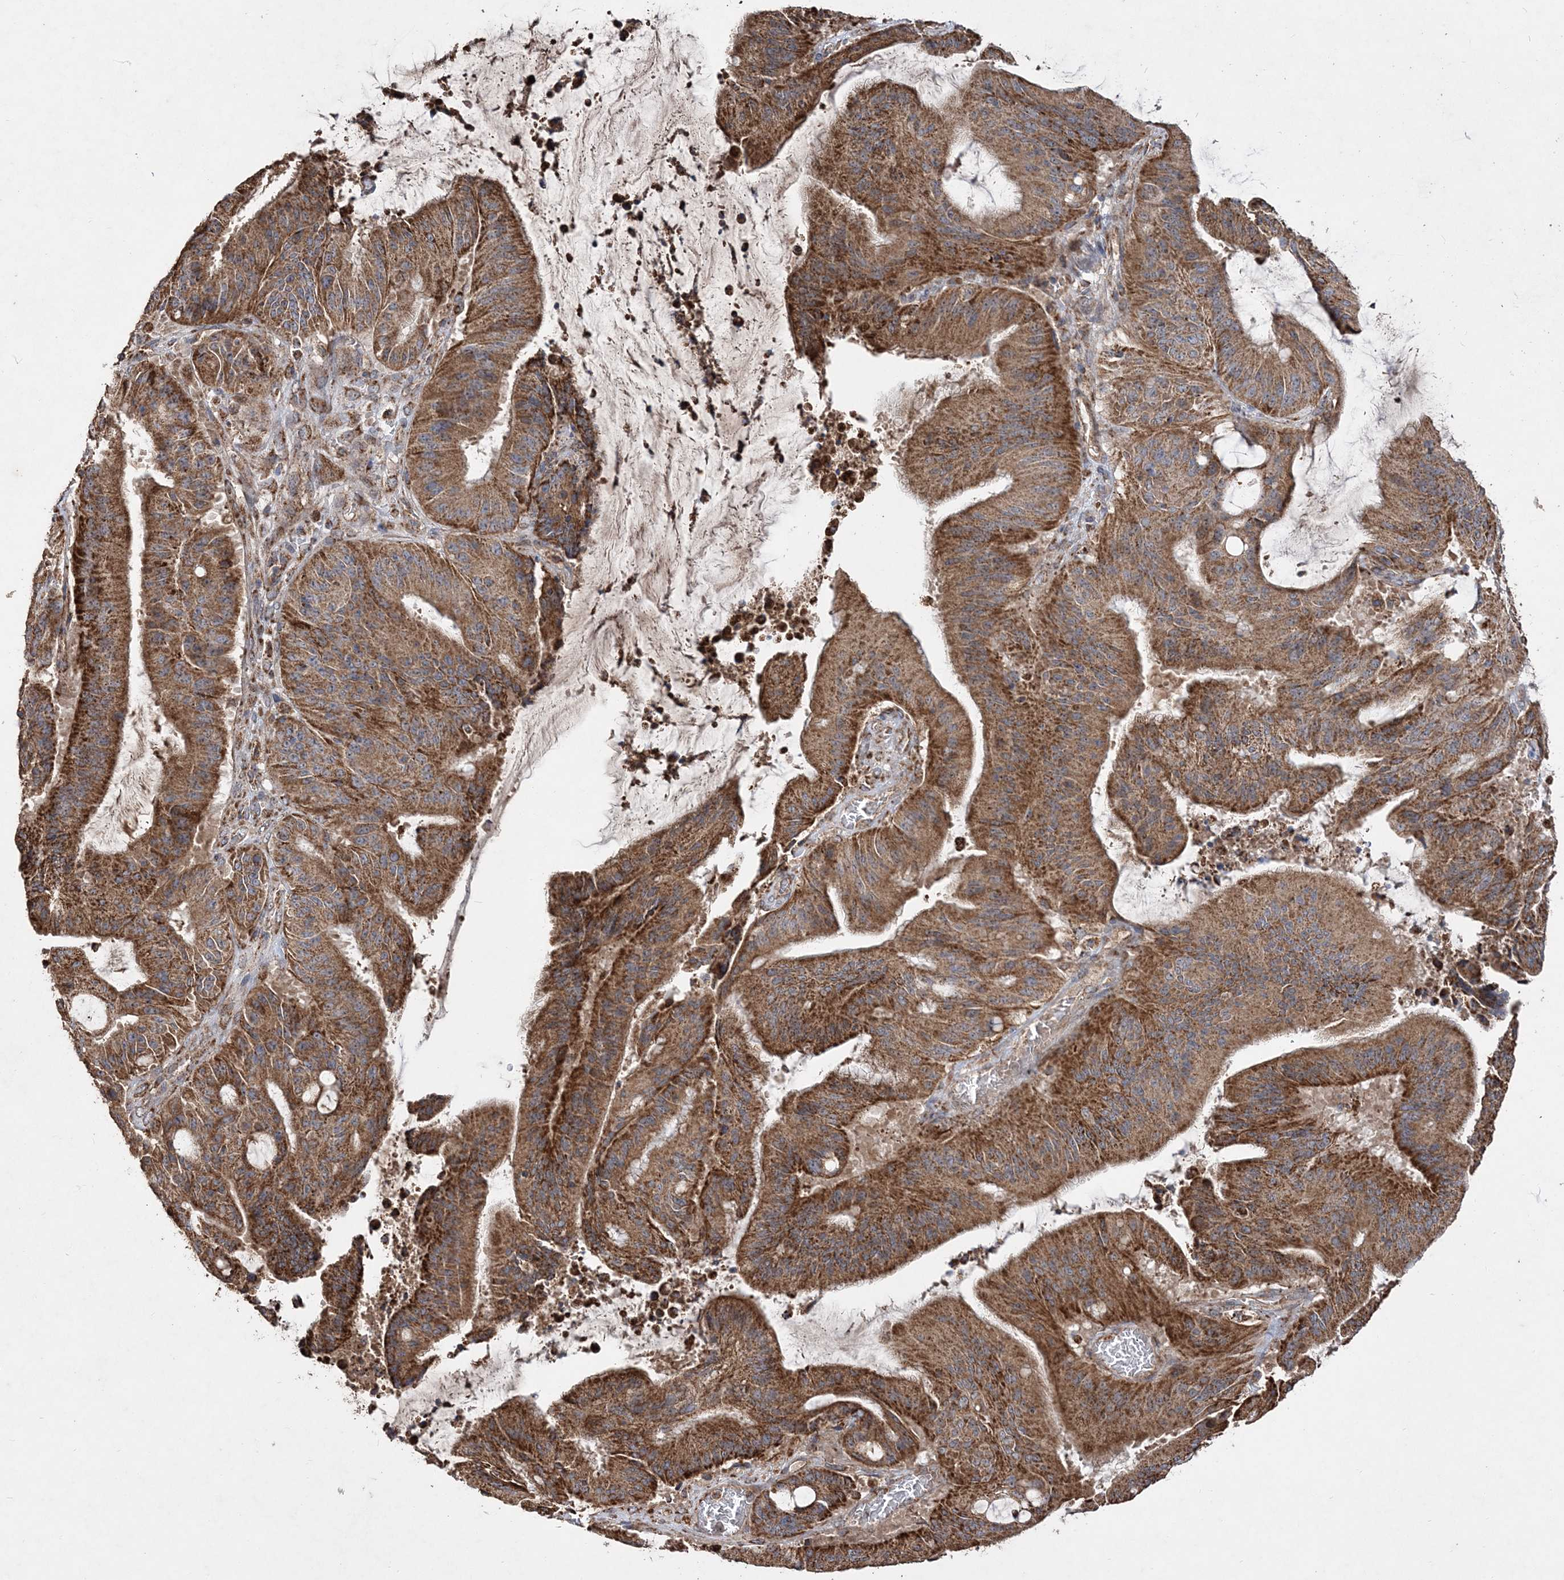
{"staining": {"intensity": "strong", "quantity": ">75%", "location": "cytoplasmic/membranous"}, "tissue": "liver cancer", "cell_type": "Tumor cells", "image_type": "cancer", "snomed": [{"axis": "morphology", "description": "Normal tissue, NOS"}, {"axis": "morphology", "description": "Cholangiocarcinoma"}, {"axis": "topography", "description": "Liver"}, {"axis": "topography", "description": "Peripheral nerve tissue"}], "caption": "Immunohistochemical staining of liver cholangiocarcinoma shows high levels of strong cytoplasmic/membranous protein positivity in about >75% of tumor cells.", "gene": "POC5", "patient": {"sex": "female", "age": 73}}